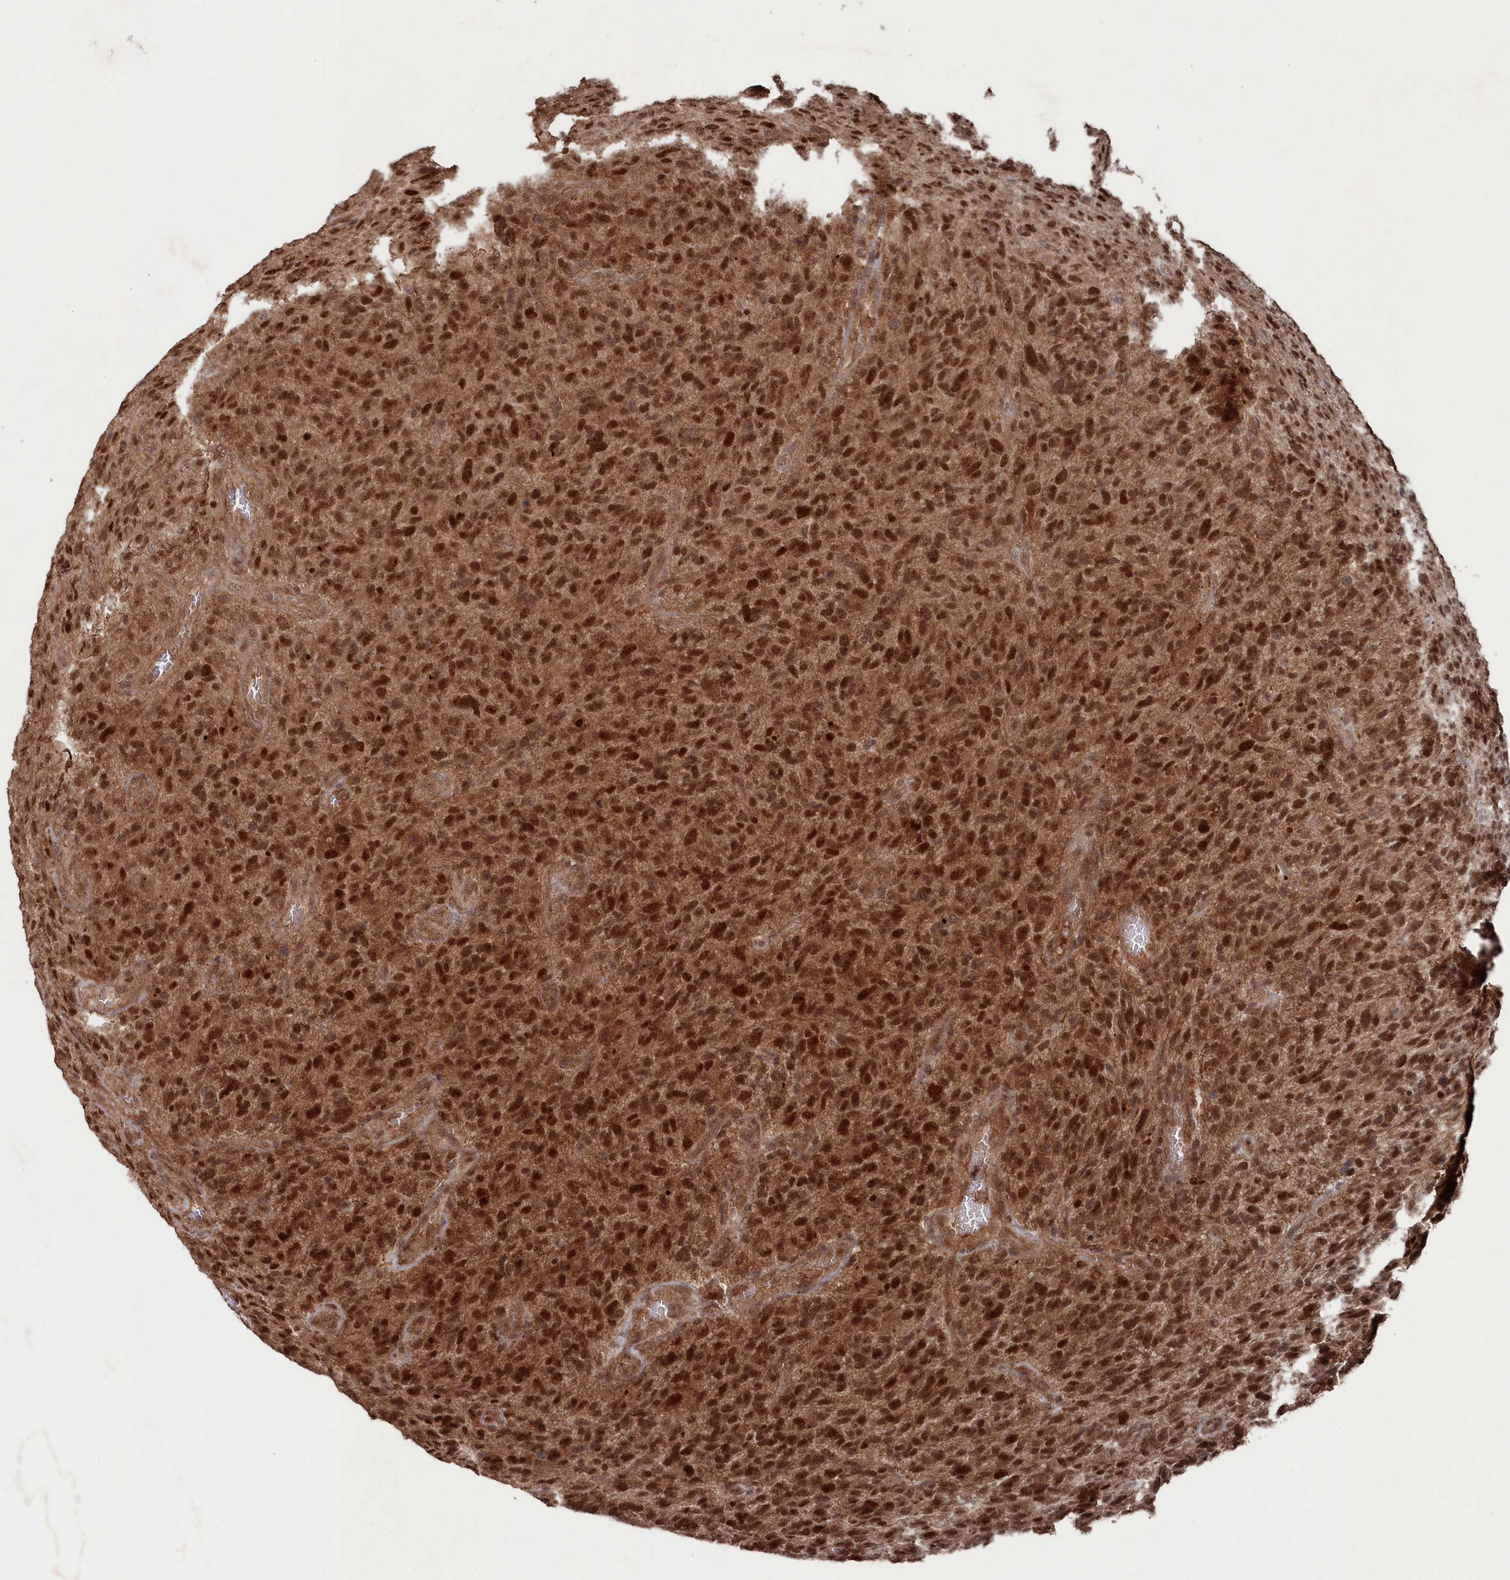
{"staining": {"intensity": "strong", "quantity": ">75%", "location": "cytoplasmic/membranous,nuclear"}, "tissue": "glioma", "cell_type": "Tumor cells", "image_type": "cancer", "snomed": [{"axis": "morphology", "description": "Glioma, malignant, High grade"}, {"axis": "topography", "description": "Brain"}], "caption": "The micrograph exhibits staining of malignant glioma (high-grade), revealing strong cytoplasmic/membranous and nuclear protein positivity (brown color) within tumor cells. The staining was performed using DAB, with brown indicating positive protein expression. Nuclei are stained blue with hematoxylin.", "gene": "BORCS7", "patient": {"sex": "male", "age": 47}}